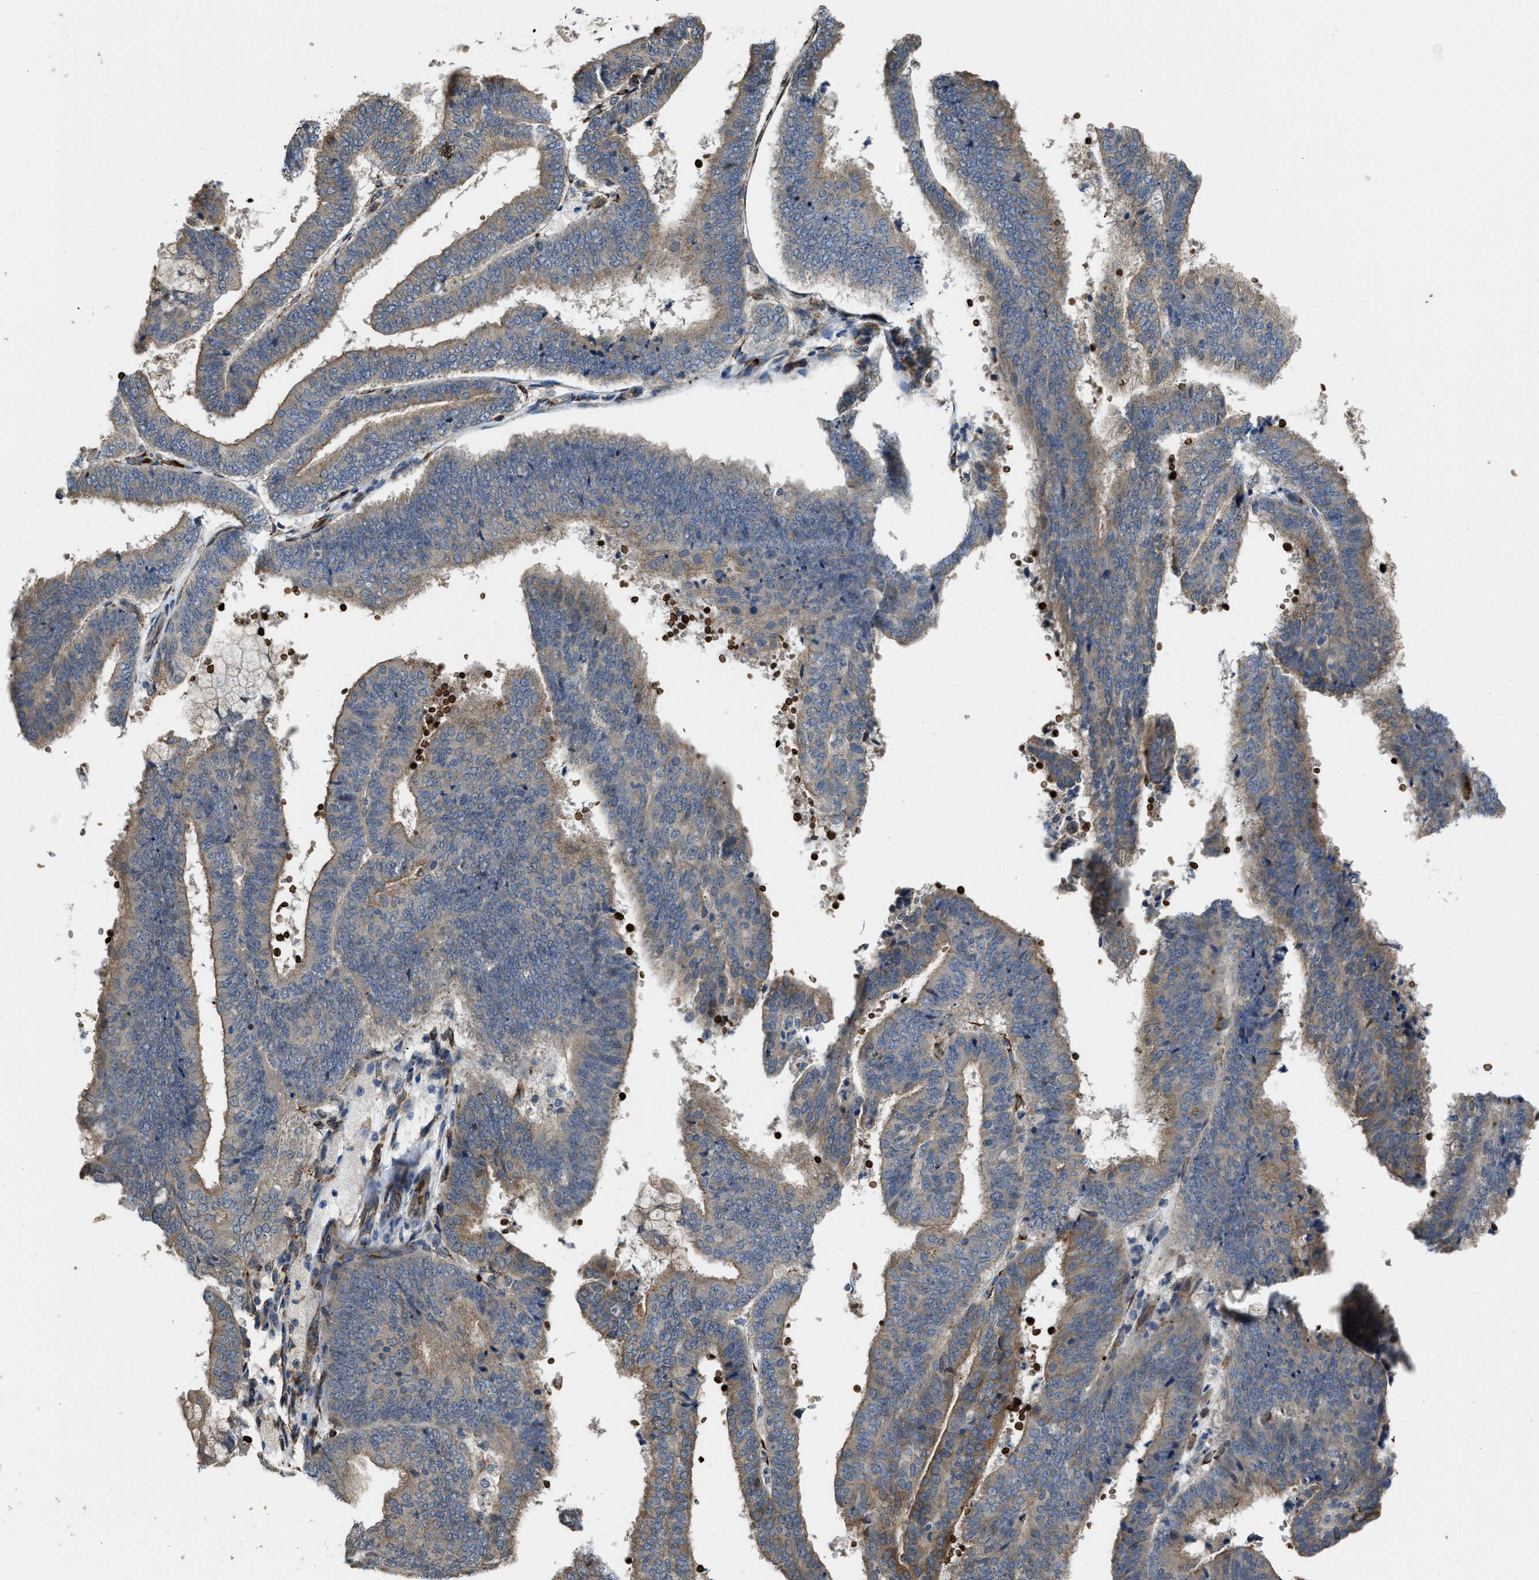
{"staining": {"intensity": "moderate", "quantity": ">75%", "location": "cytoplasmic/membranous"}, "tissue": "endometrial cancer", "cell_type": "Tumor cells", "image_type": "cancer", "snomed": [{"axis": "morphology", "description": "Adenocarcinoma, NOS"}, {"axis": "topography", "description": "Endometrium"}], "caption": "A histopathology image of human endometrial adenocarcinoma stained for a protein demonstrates moderate cytoplasmic/membranous brown staining in tumor cells.", "gene": "SELENOM", "patient": {"sex": "female", "age": 63}}